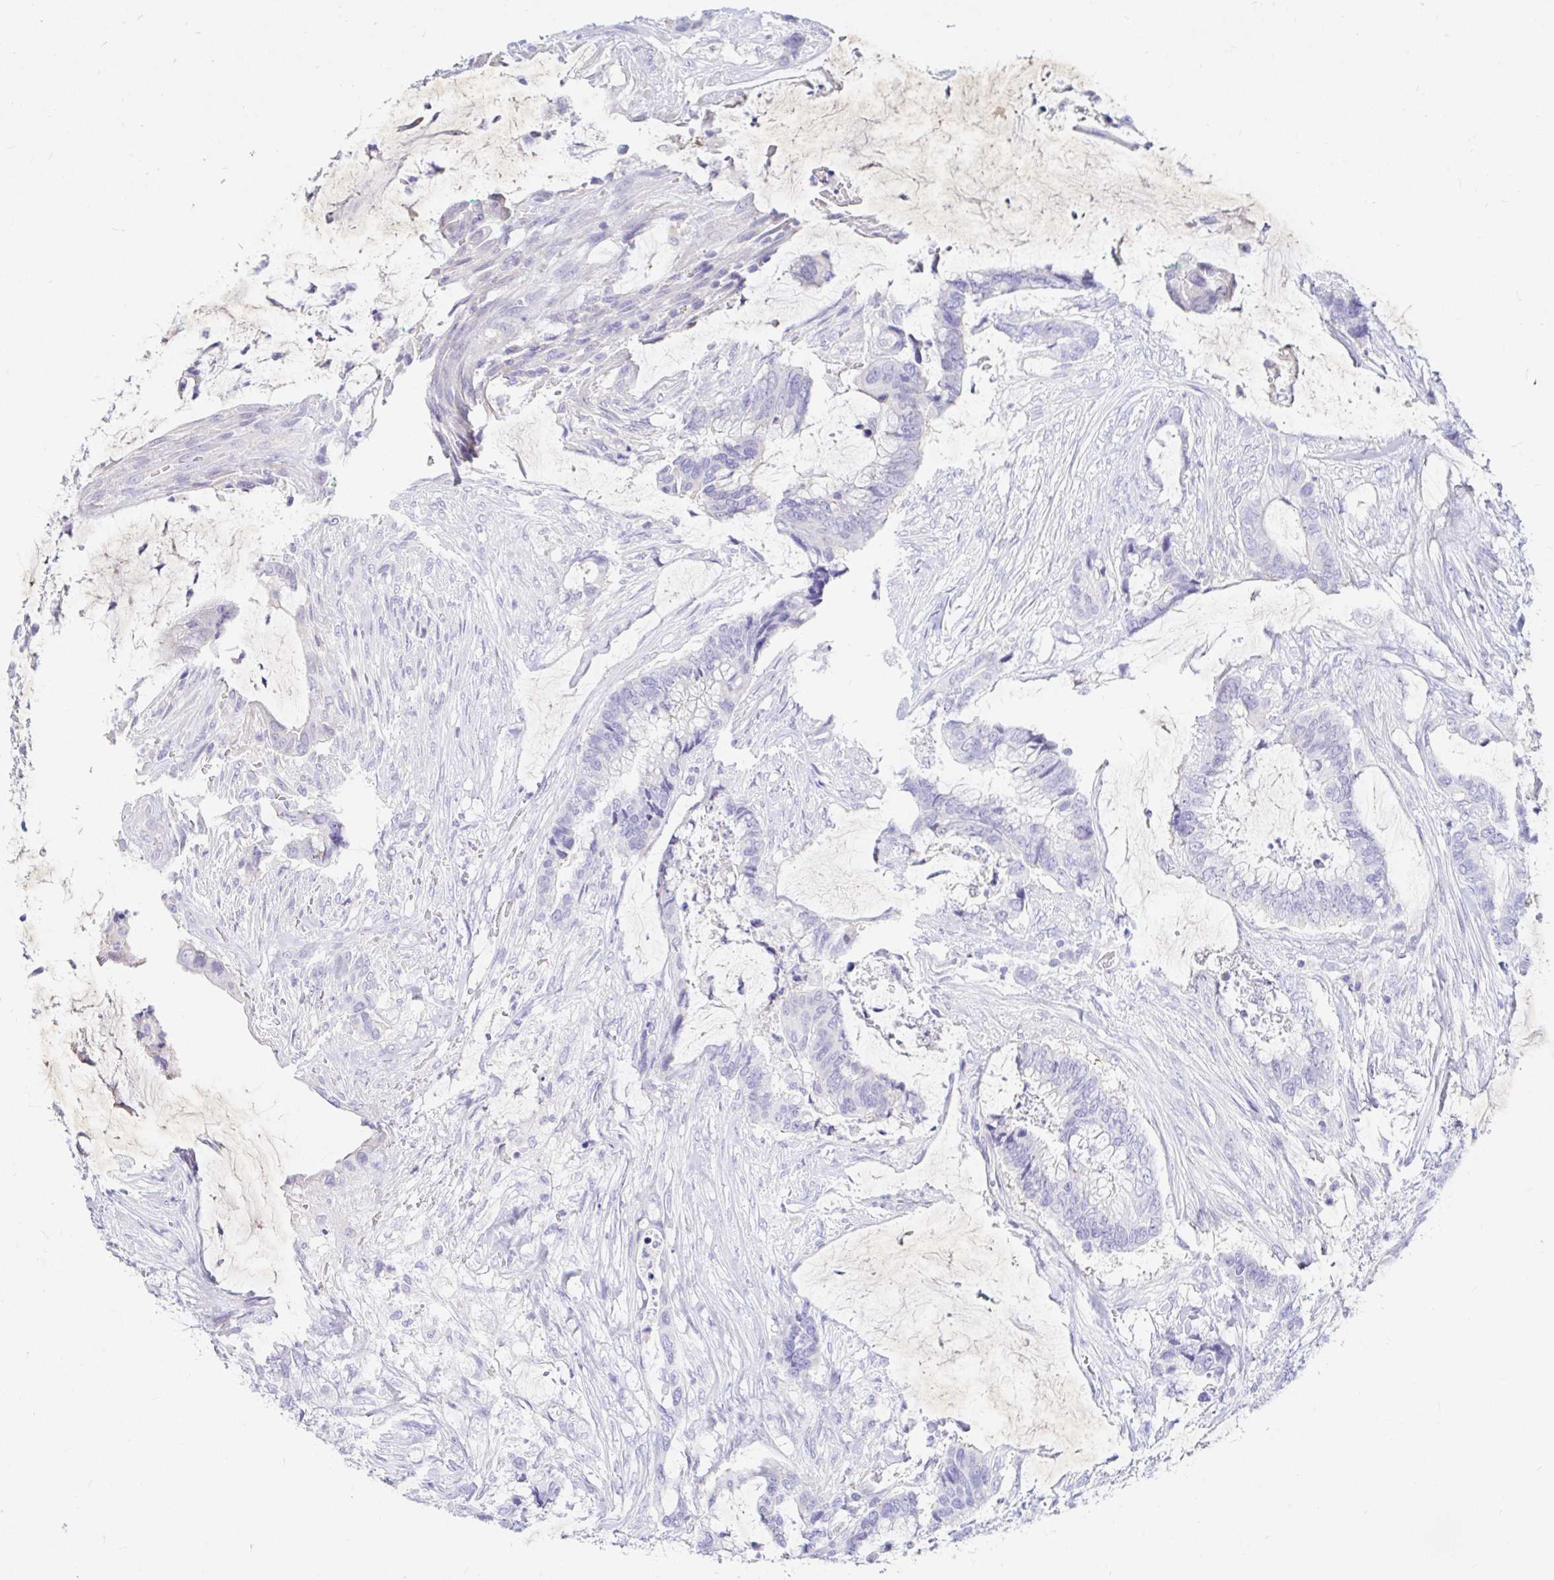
{"staining": {"intensity": "negative", "quantity": "none", "location": "none"}, "tissue": "colorectal cancer", "cell_type": "Tumor cells", "image_type": "cancer", "snomed": [{"axis": "morphology", "description": "Adenocarcinoma, NOS"}, {"axis": "topography", "description": "Rectum"}], "caption": "Colorectal cancer stained for a protein using immunohistochemistry (IHC) reveals no expression tumor cells.", "gene": "NR2E1", "patient": {"sex": "female", "age": 59}}